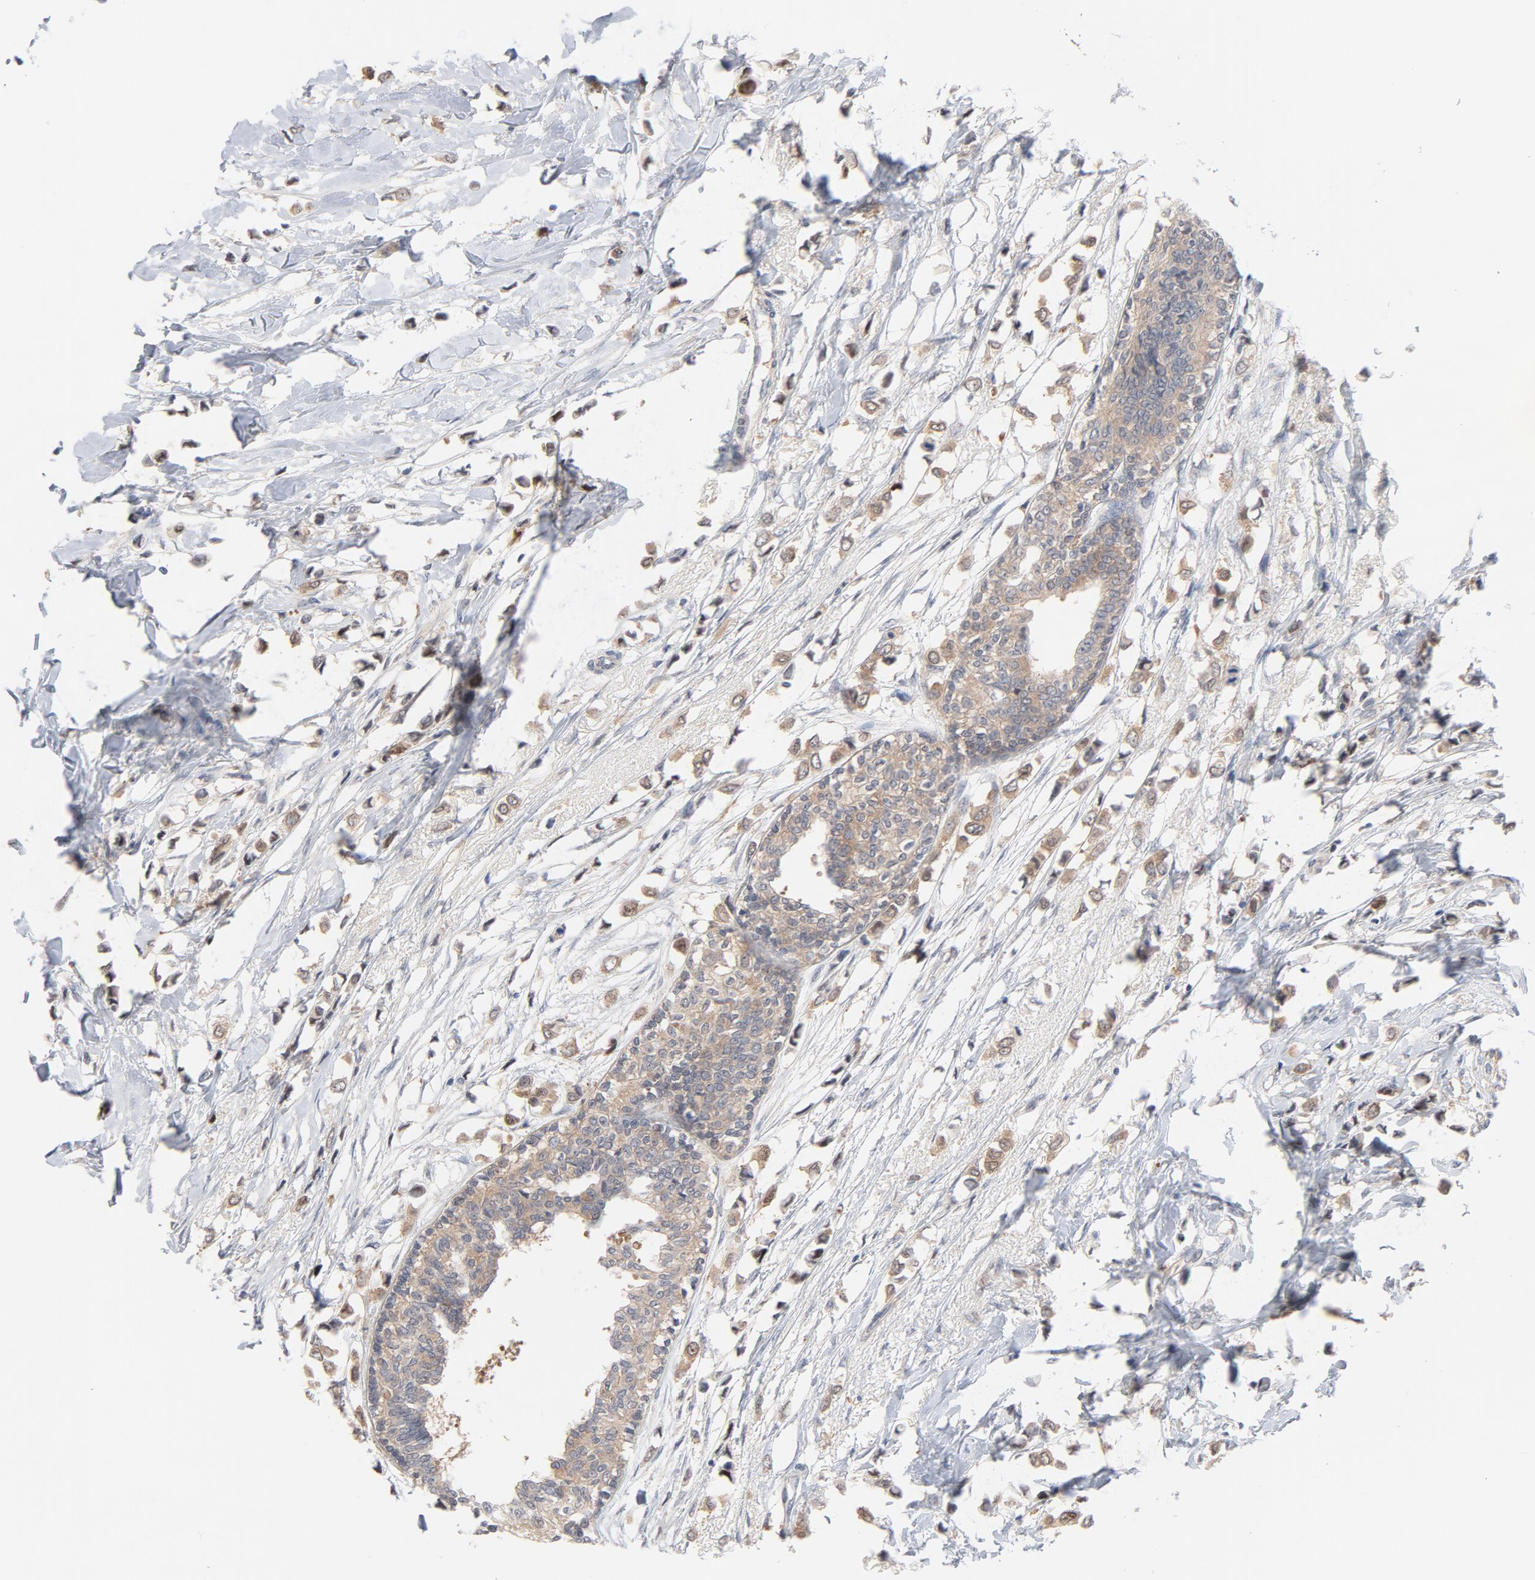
{"staining": {"intensity": "weak", "quantity": ">75%", "location": "cytoplasmic/membranous"}, "tissue": "breast cancer", "cell_type": "Tumor cells", "image_type": "cancer", "snomed": [{"axis": "morphology", "description": "Lobular carcinoma"}, {"axis": "topography", "description": "Breast"}], "caption": "Brown immunohistochemical staining in human breast cancer demonstrates weak cytoplasmic/membranous expression in approximately >75% of tumor cells.", "gene": "UBL4A", "patient": {"sex": "female", "age": 51}}